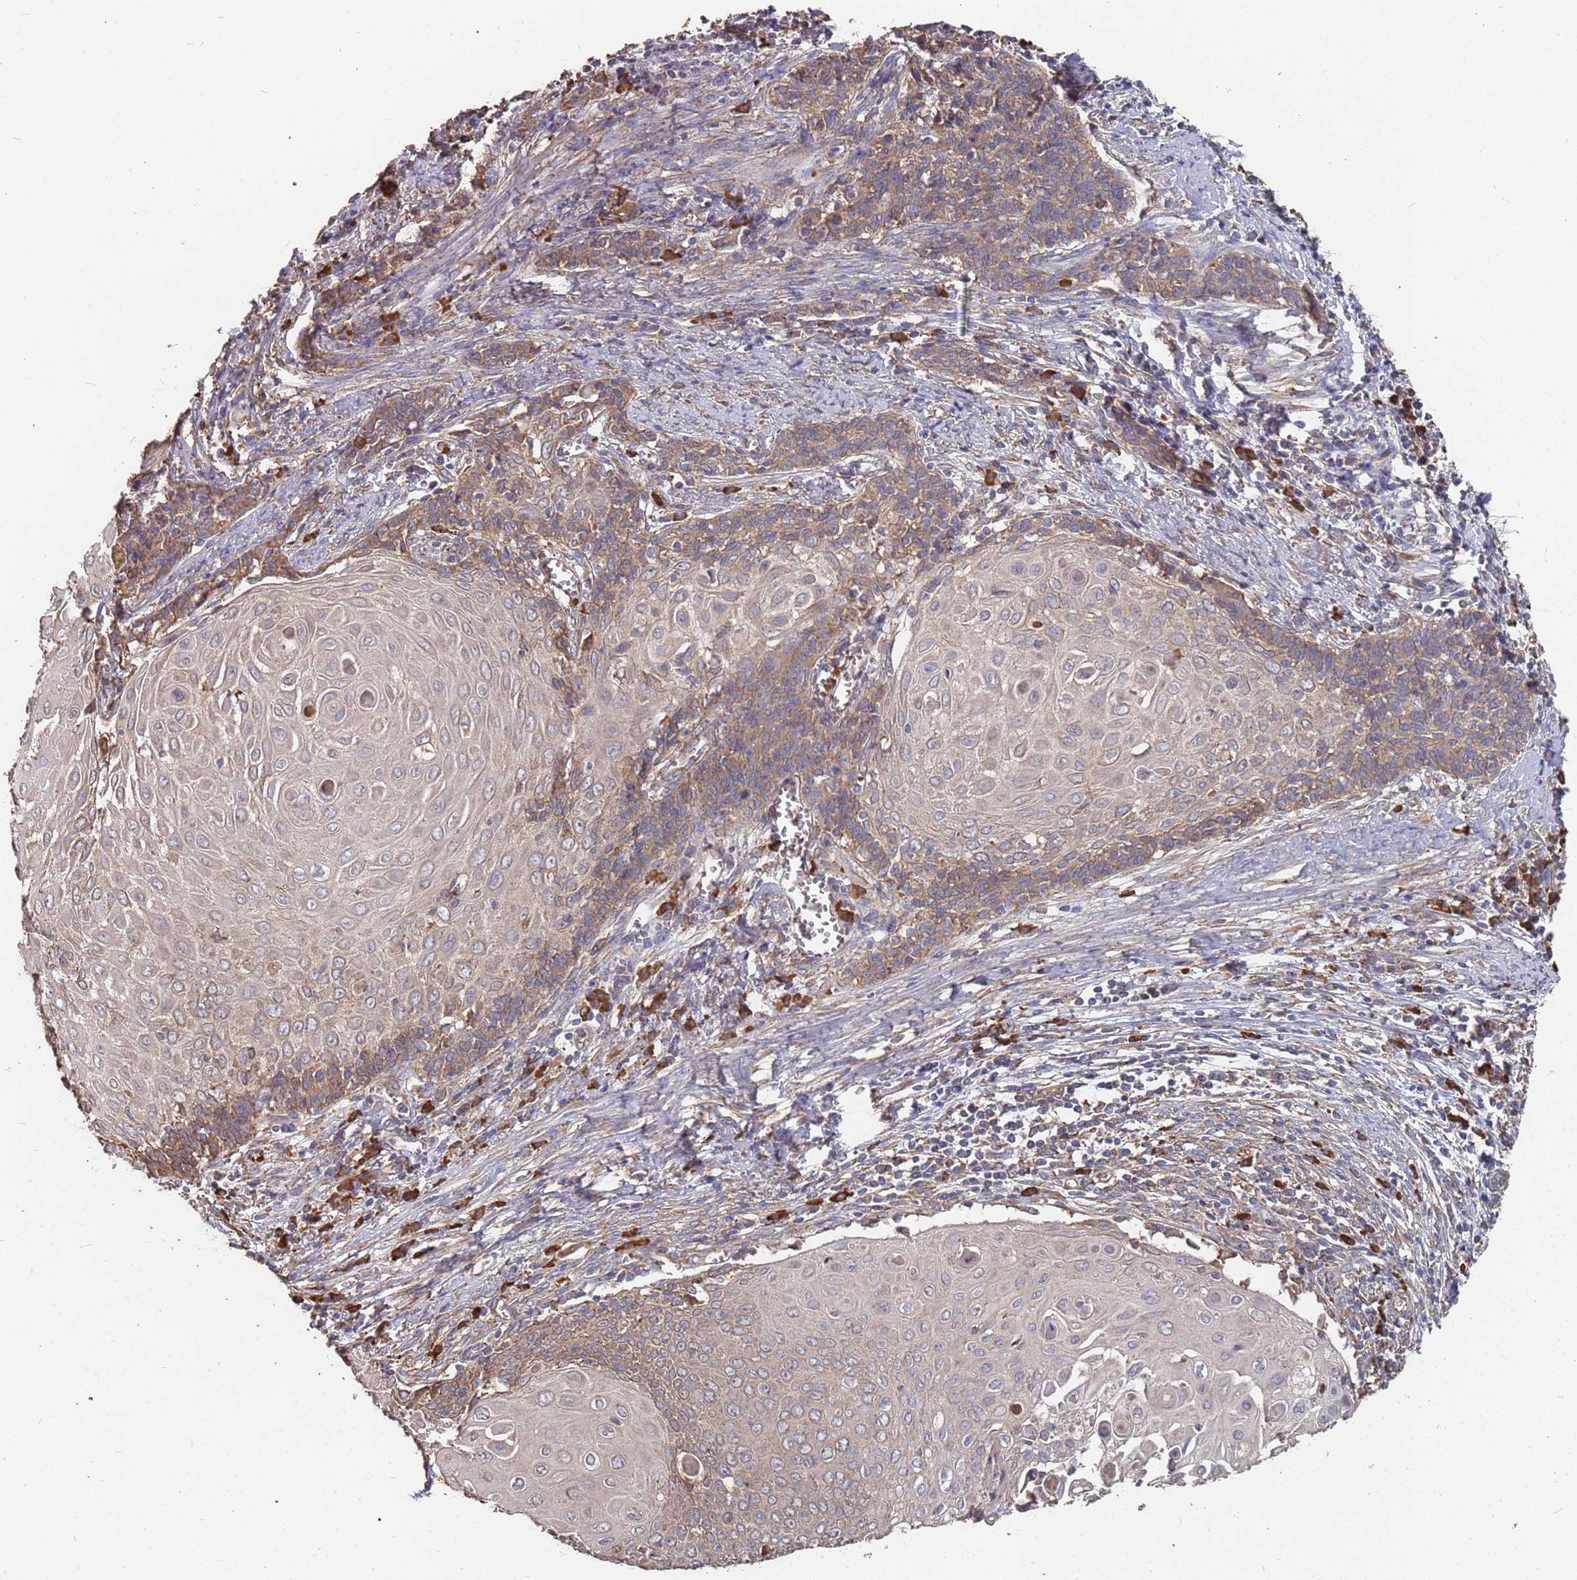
{"staining": {"intensity": "moderate", "quantity": "25%-75%", "location": "cytoplasmic/membranous"}, "tissue": "cervical cancer", "cell_type": "Tumor cells", "image_type": "cancer", "snomed": [{"axis": "morphology", "description": "Squamous cell carcinoma, NOS"}, {"axis": "topography", "description": "Cervix"}], "caption": "This is an image of immunohistochemistry staining of cervical cancer, which shows moderate positivity in the cytoplasmic/membranous of tumor cells.", "gene": "ATG5", "patient": {"sex": "female", "age": 39}}